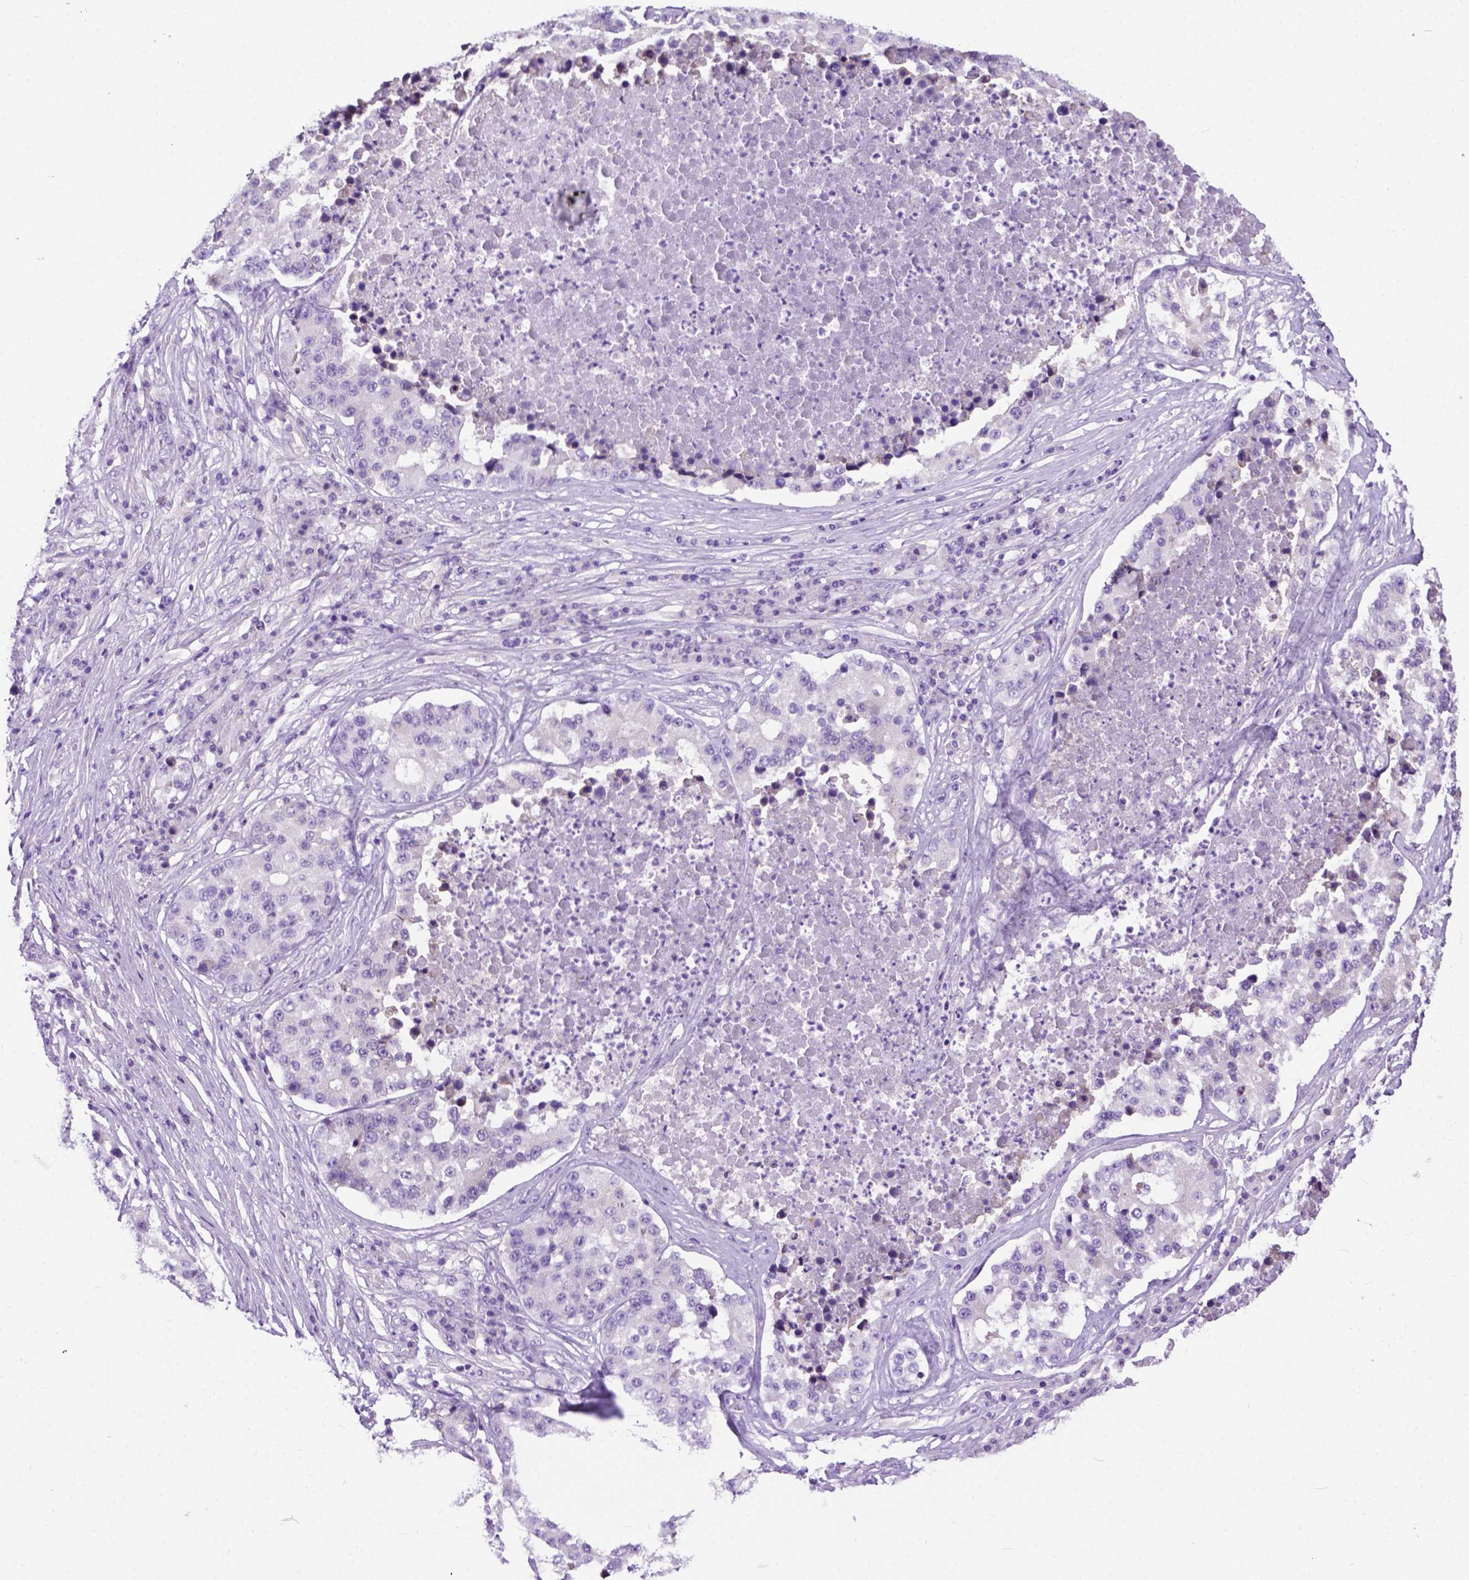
{"staining": {"intensity": "negative", "quantity": "none", "location": "none"}, "tissue": "stomach cancer", "cell_type": "Tumor cells", "image_type": "cancer", "snomed": [{"axis": "morphology", "description": "Adenocarcinoma, NOS"}, {"axis": "topography", "description": "Stomach"}], "caption": "The photomicrograph displays no significant positivity in tumor cells of stomach cancer.", "gene": "ODAD3", "patient": {"sex": "male", "age": 71}}